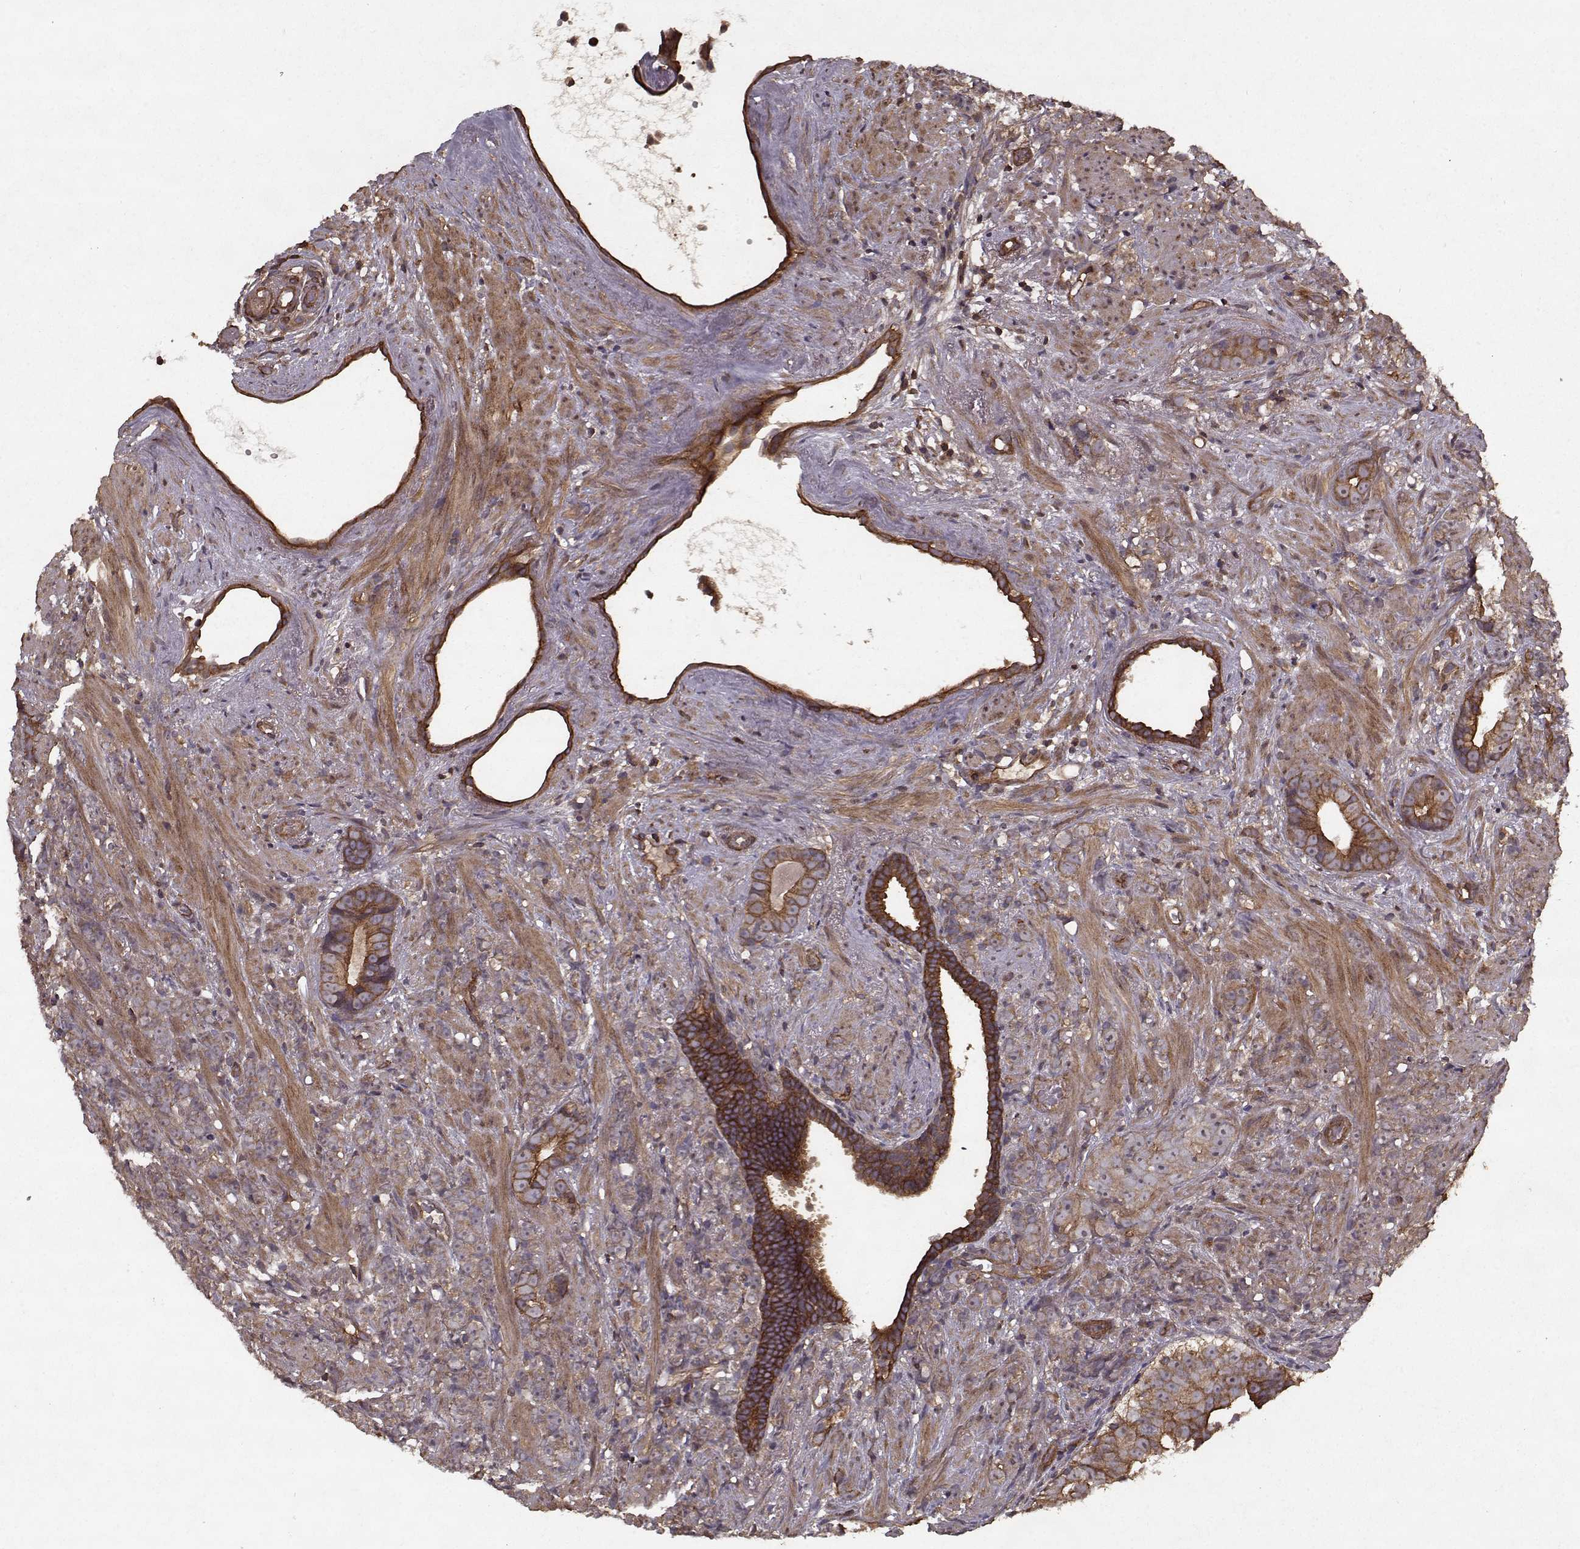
{"staining": {"intensity": "strong", "quantity": ">75%", "location": "cytoplasmic/membranous"}, "tissue": "prostate cancer", "cell_type": "Tumor cells", "image_type": "cancer", "snomed": [{"axis": "morphology", "description": "Adenocarcinoma, High grade"}, {"axis": "topography", "description": "Prostate"}], "caption": "An image showing strong cytoplasmic/membranous expression in about >75% of tumor cells in prostate cancer, as visualized by brown immunohistochemical staining.", "gene": "PPP1R12A", "patient": {"sex": "male", "age": 81}}